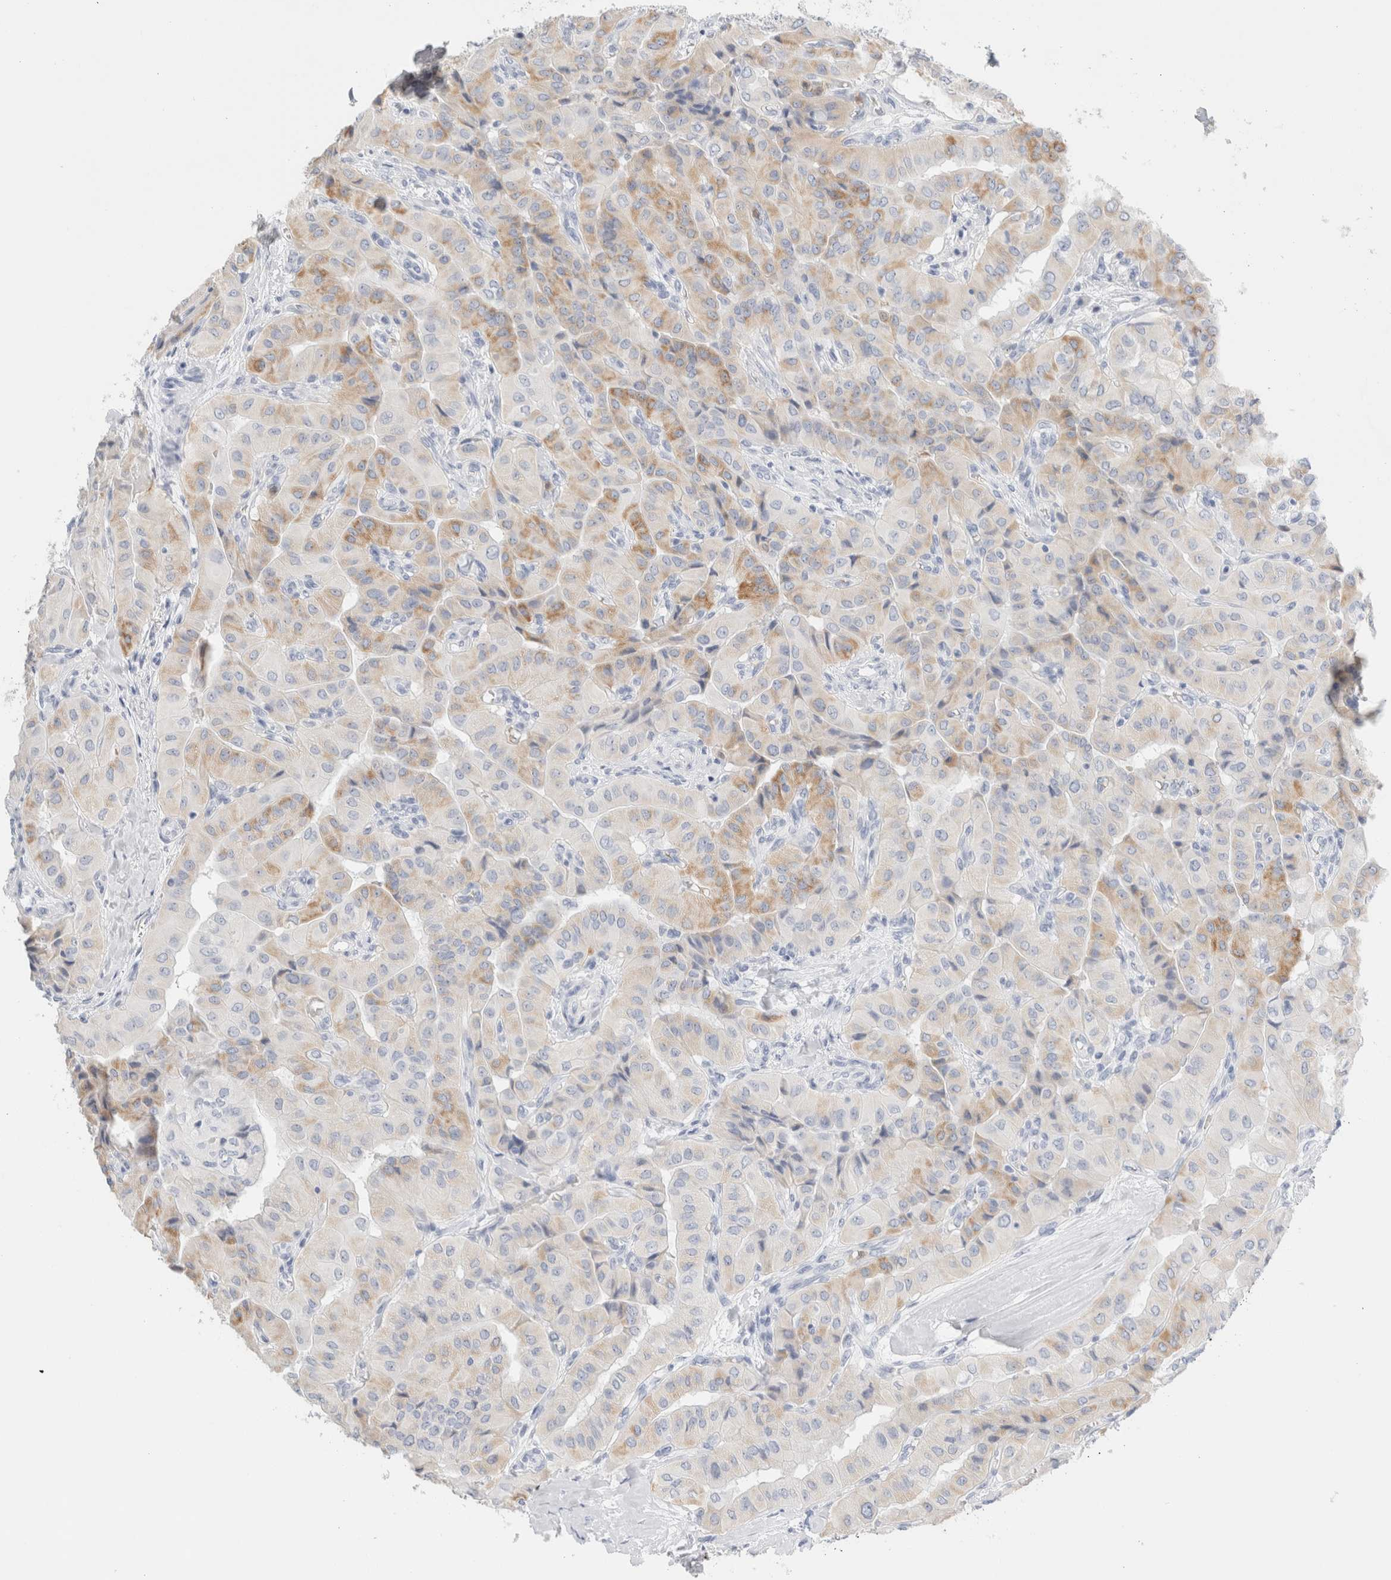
{"staining": {"intensity": "moderate", "quantity": "<25%", "location": "cytoplasmic/membranous"}, "tissue": "thyroid cancer", "cell_type": "Tumor cells", "image_type": "cancer", "snomed": [{"axis": "morphology", "description": "Papillary adenocarcinoma, NOS"}, {"axis": "topography", "description": "Thyroid gland"}], "caption": "Protein staining reveals moderate cytoplasmic/membranous expression in about <25% of tumor cells in thyroid papillary adenocarcinoma. (Stains: DAB in brown, nuclei in blue, Microscopy: brightfield microscopy at high magnification).", "gene": "ARG1", "patient": {"sex": "female", "age": 59}}